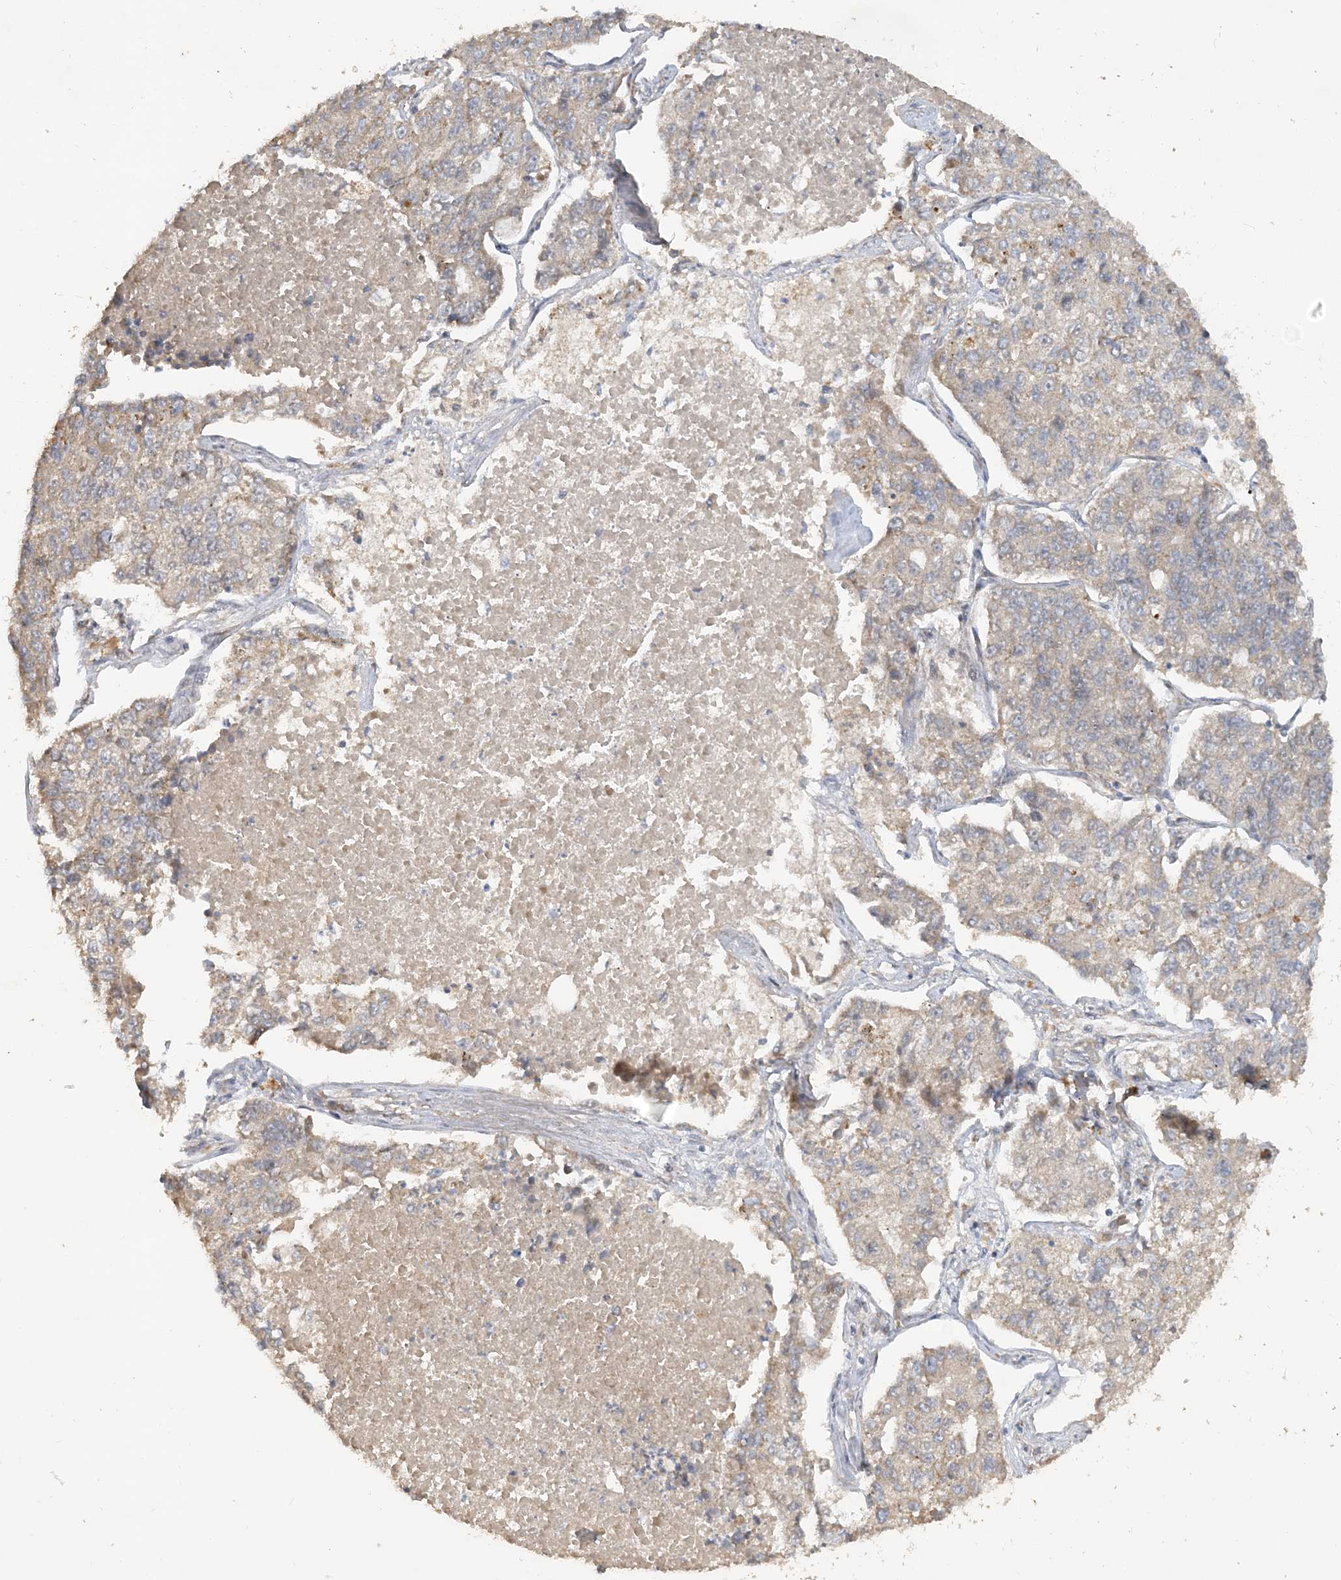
{"staining": {"intensity": "weak", "quantity": ">75%", "location": "cytoplasmic/membranous"}, "tissue": "lung cancer", "cell_type": "Tumor cells", "image_type": "cancer", "snomed": [{"axis": "morphology", "description": "Adenocarcinoma, NOS"}, {"axis": "topography", "description": "Lung"}], "caption": "Immunohistochemical staining of human lung cancer exhibits weak cytoplasmic/membranous protein positivity in about >75% of tumor cells.", "gene": "TRAIP", "patient": {"sex": "male", "age": 49}}